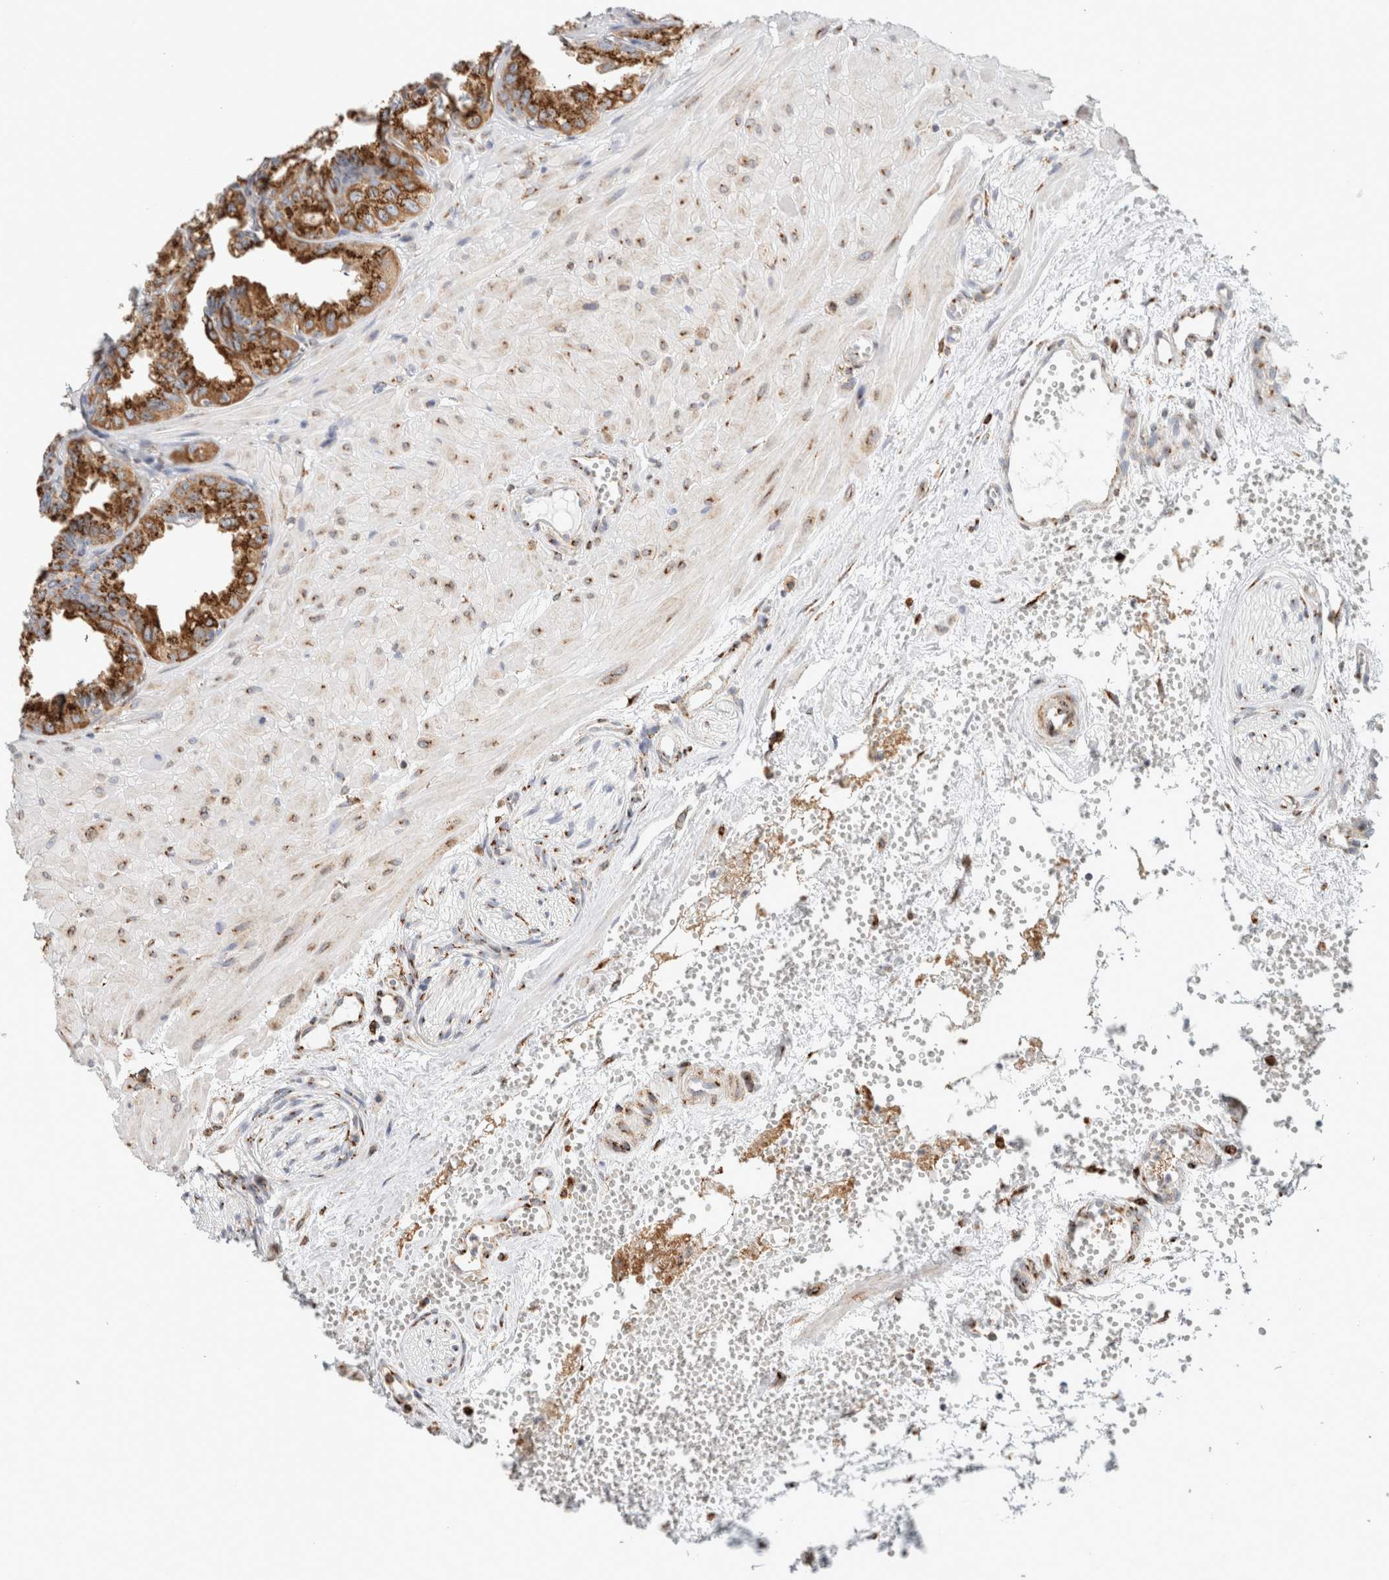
{"staining": {"intensity": "strong", "quantity": ">75%", "location": "cytoplasmic/membranous"}, "tissue": "seminal vesicle", "cell_type": "Glandular cells", "image_type": "normal", "snomed": [{"axis": "morphology", "description": "Normal tissue, NOS"}, {"axis": "topography", "description": "Prostate"}, {"axis": "topography", "description": "Seminal veicle"}], "caption": "Unremarkable seminal vesicle reveals strong cytoplasmic/membranous positivity in approximately >75% of glandular cells.", "gene": "MCFD2", "patient": {"sex": "male", "age": 51}}